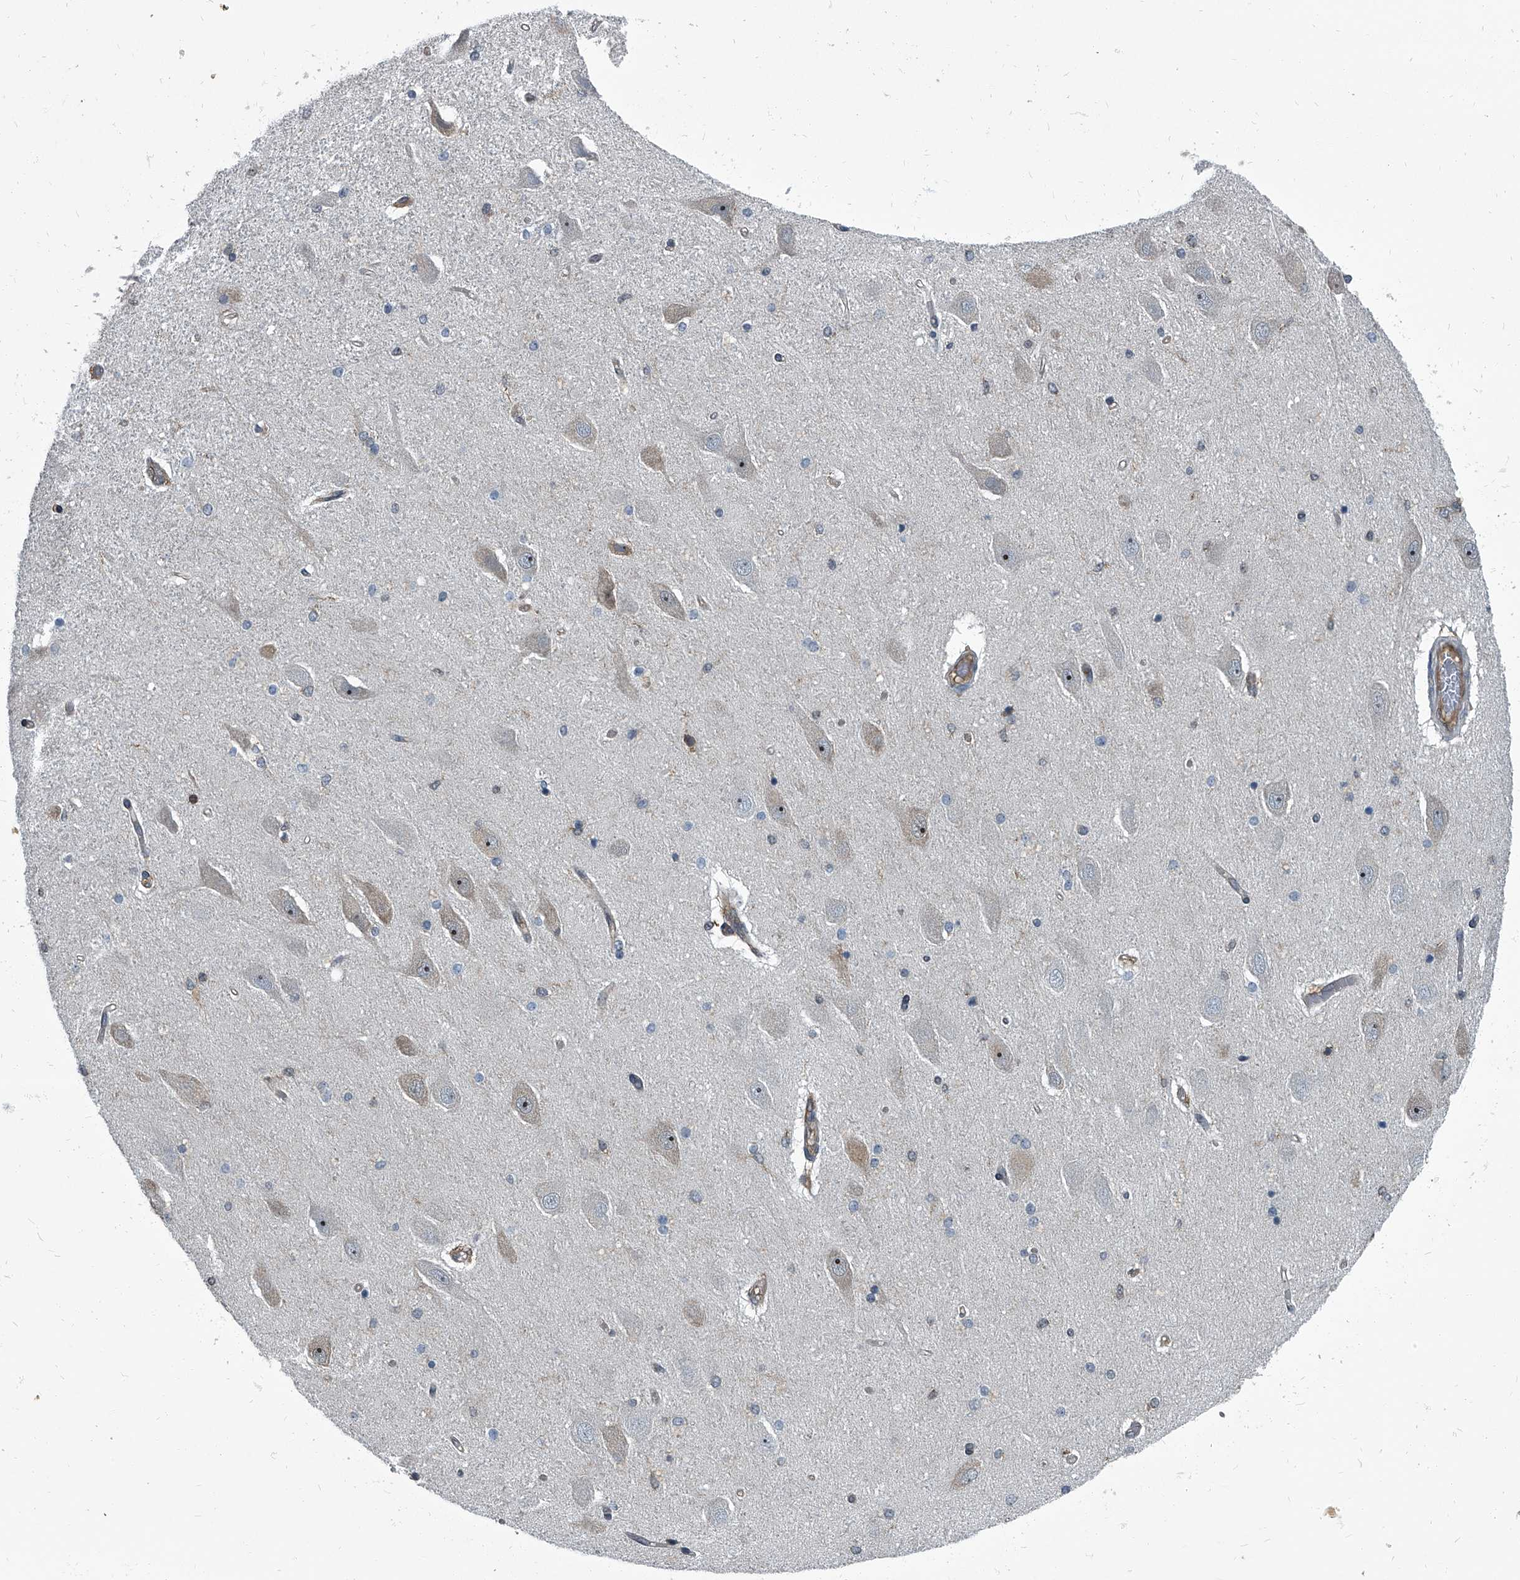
{"staining": {"intensity": "negative", "quantity": "none", "location": "none"}, "tissue": "hippocampus", "cell_type": "Glial cells", "image_type": "normal", "snomed": [{"axis": "morphology", "description": "Normal tissue, NOS"}, {"axis": "topography", "description": "Hippocampus"}], "caption": "Glial cells are negative for brown protein staining in normal hippocampus. Nuclei are stained in blue.", "gene": "CDV3", "patient": {"sex": "female", "age": 54}}